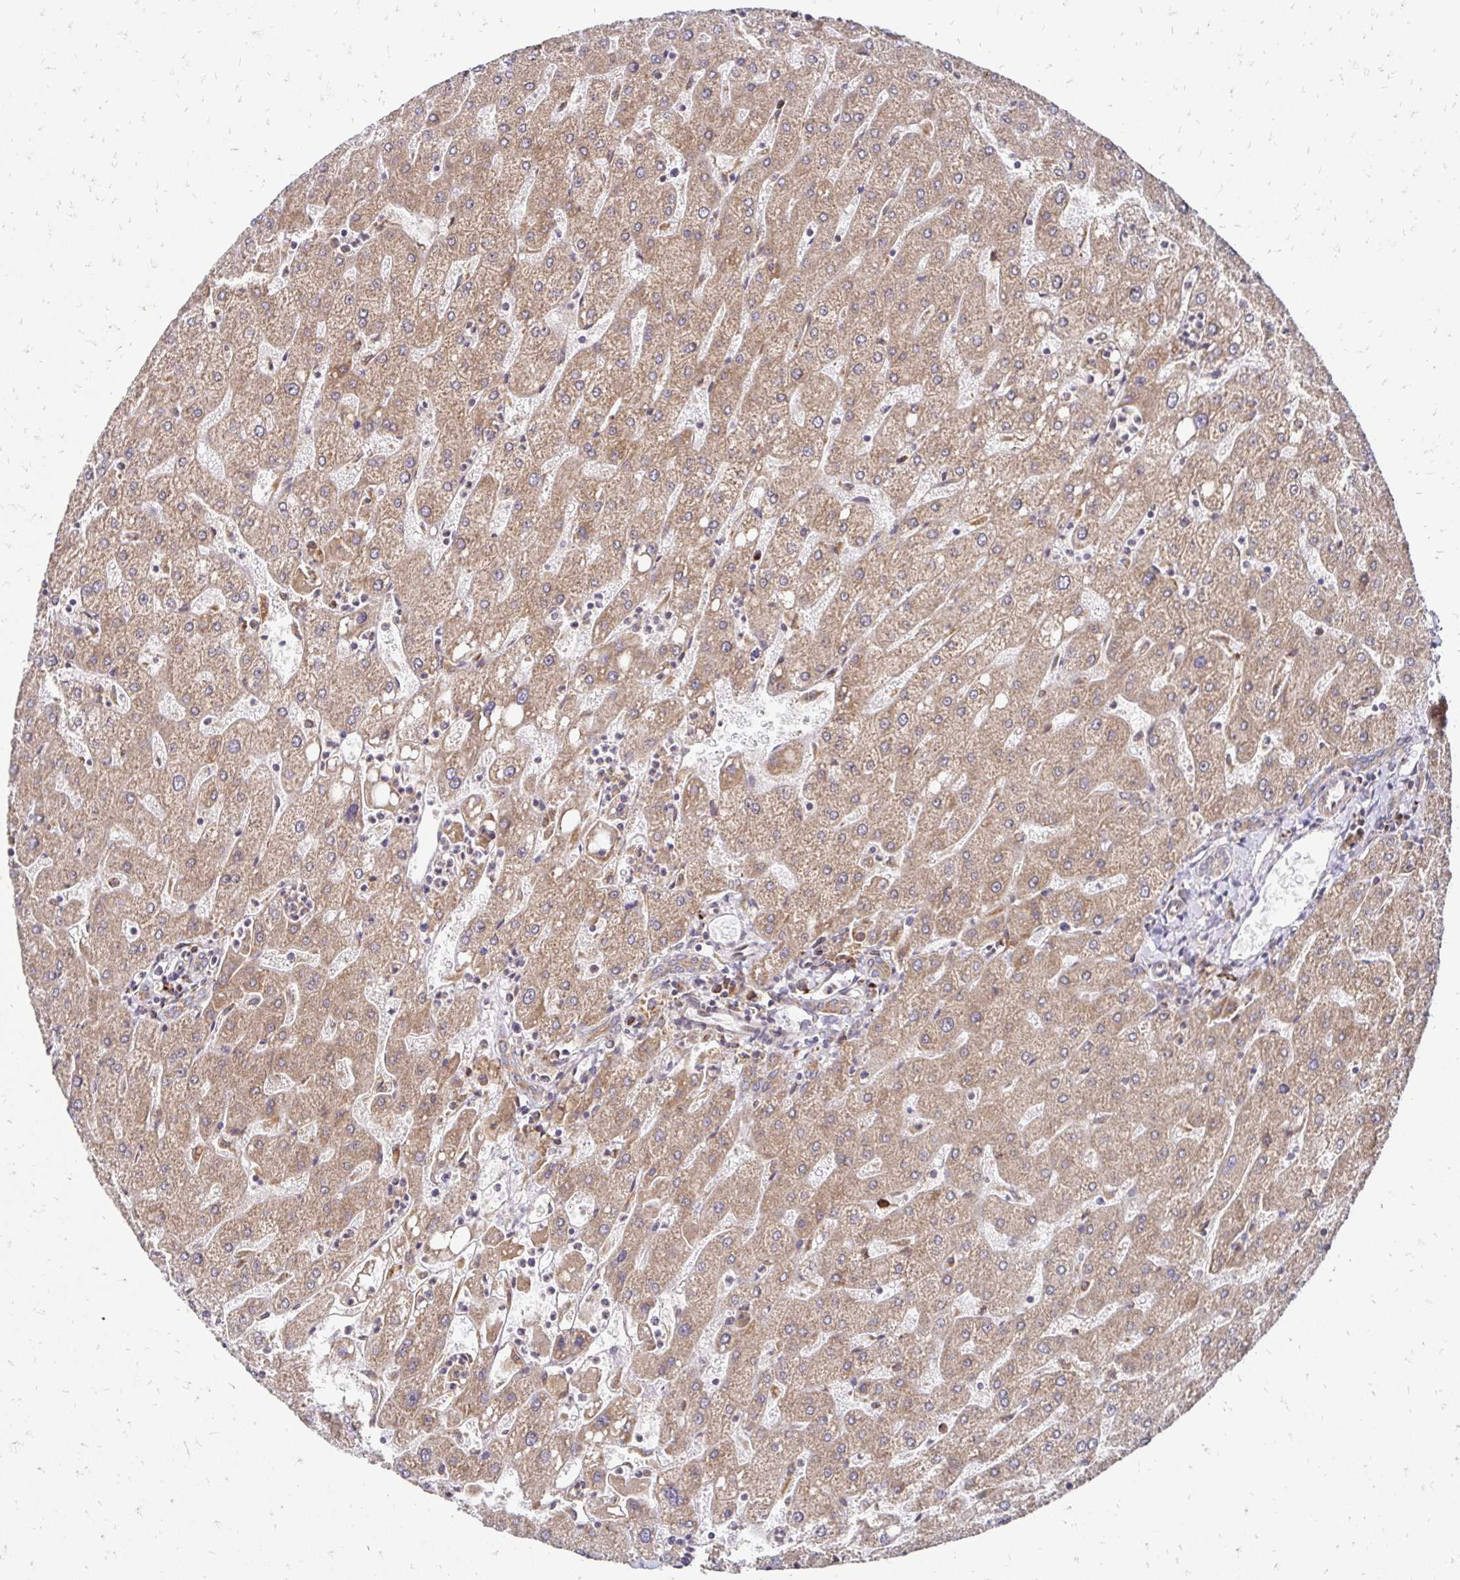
{"staining": {"intensity": "moderate", "quantity": ">75%", "location": "cytoplasmic/membranous"}, "tissue": "liver", "cell_type": "Cholangiocytes", "image_type": "normal", "snomed": [{"axis": "morphology", "description": "Normal tissue, NOS"}, {"axis": "topography", "description": "Liver"}], "caption": "Human liver stained with a brown dye exhibits moderate cytoplasmic/membranous positive staining in about >75% of cholangiocytes.", "gene": "ZW10", "patient": {"sex": "male", "age": 67}}